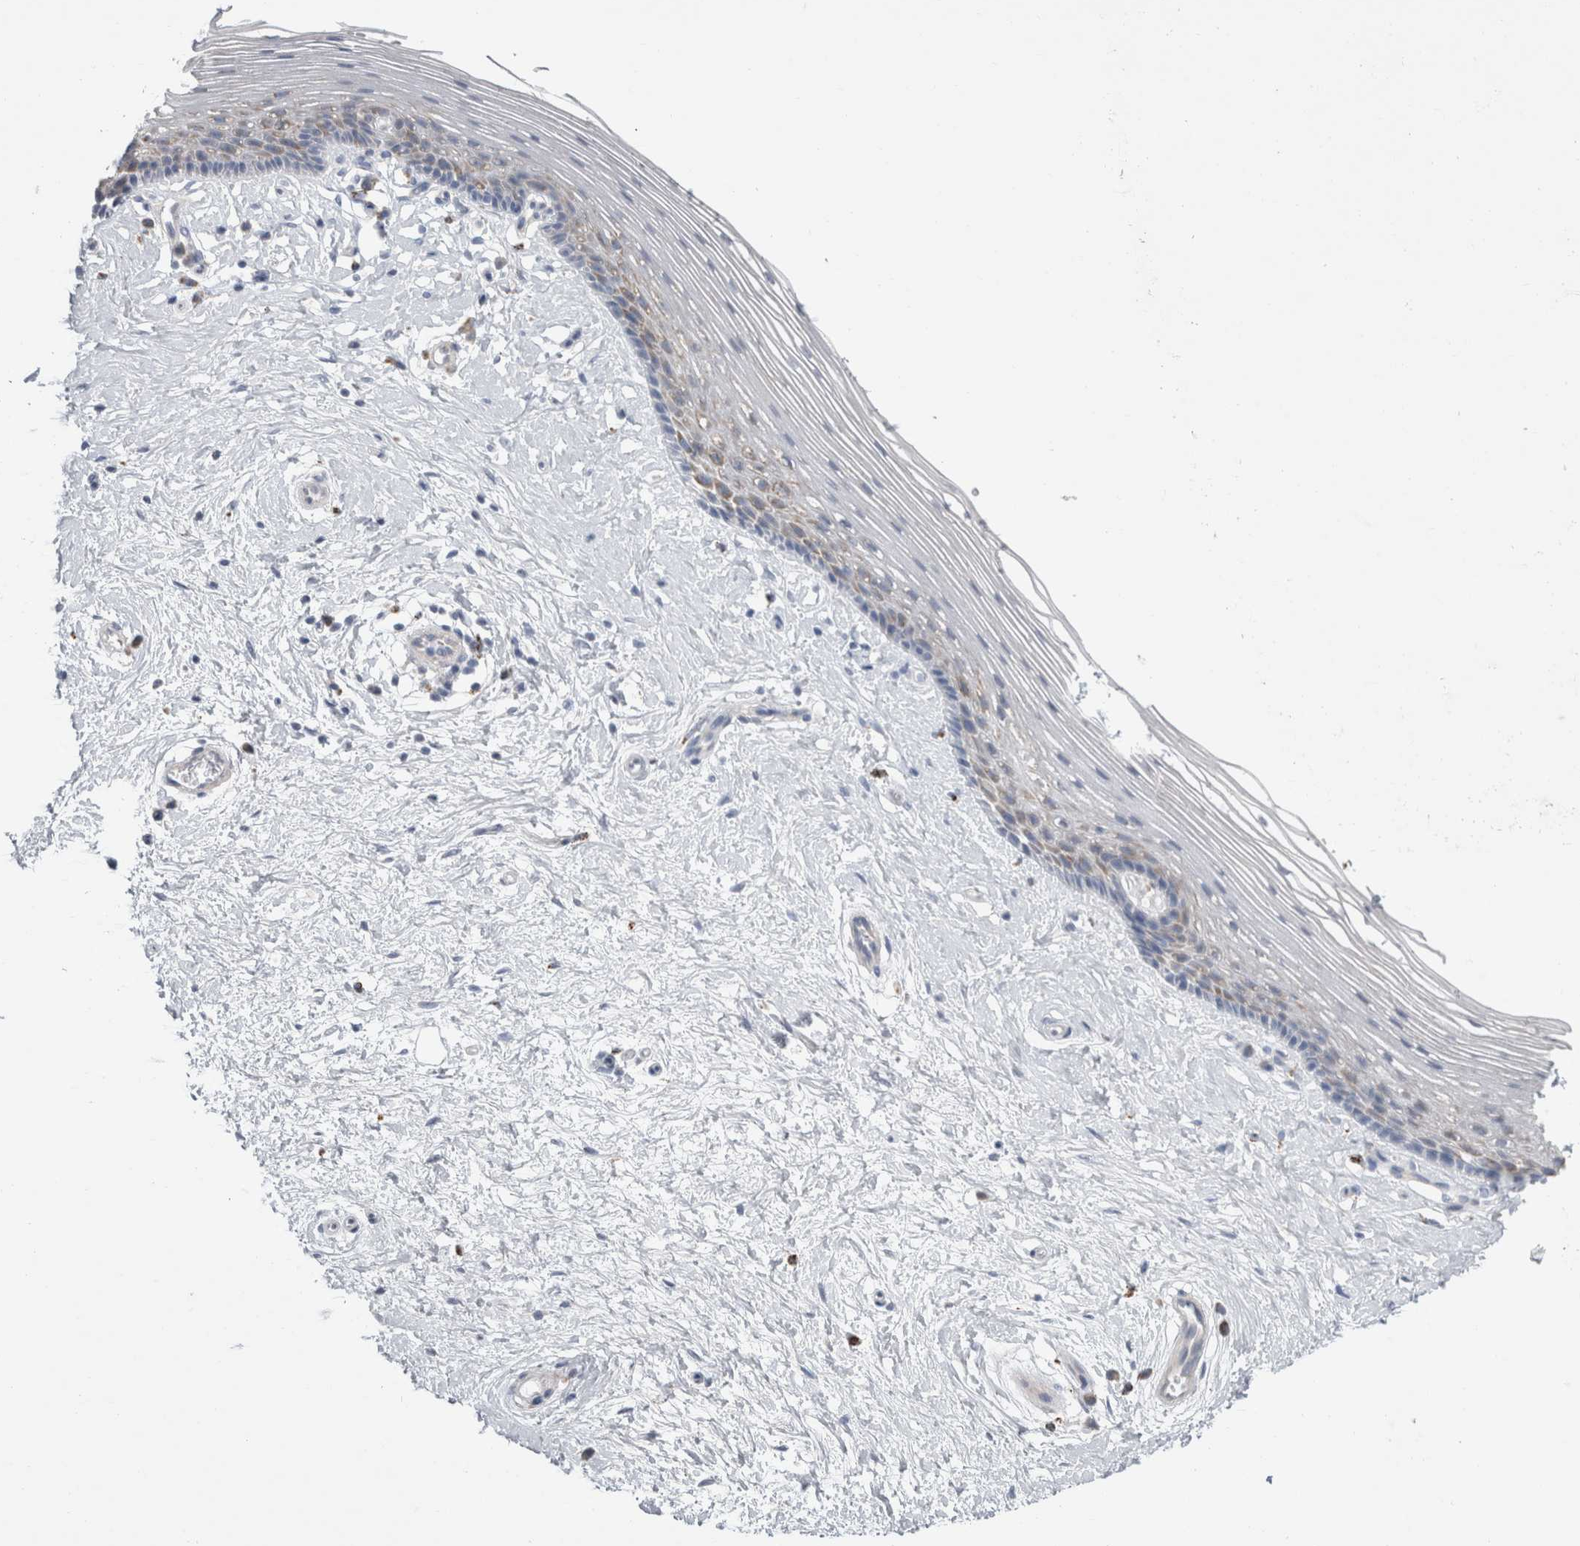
{"staining": {"intensity": "weak", "quantity": "<25%", "location": "cytoplasmic/membranous"}, "tissue": "vagina", "cell_type": "Squamous epithelial cells", "image_type": "normal", "snomed": [{"axis": "morphology", "description": "Normal tissue, NOS"}, {"axis": "topography", "description": "Vagina"}], "caption": "Immunohistochemistry (IHC) photomicrograph of unremarkable vagina stained for a protein (brown), which demonstrates no positivity in squamous epithelial cells.", "gene": "GATM", "patient": {"sex": "female", "age": 46}}